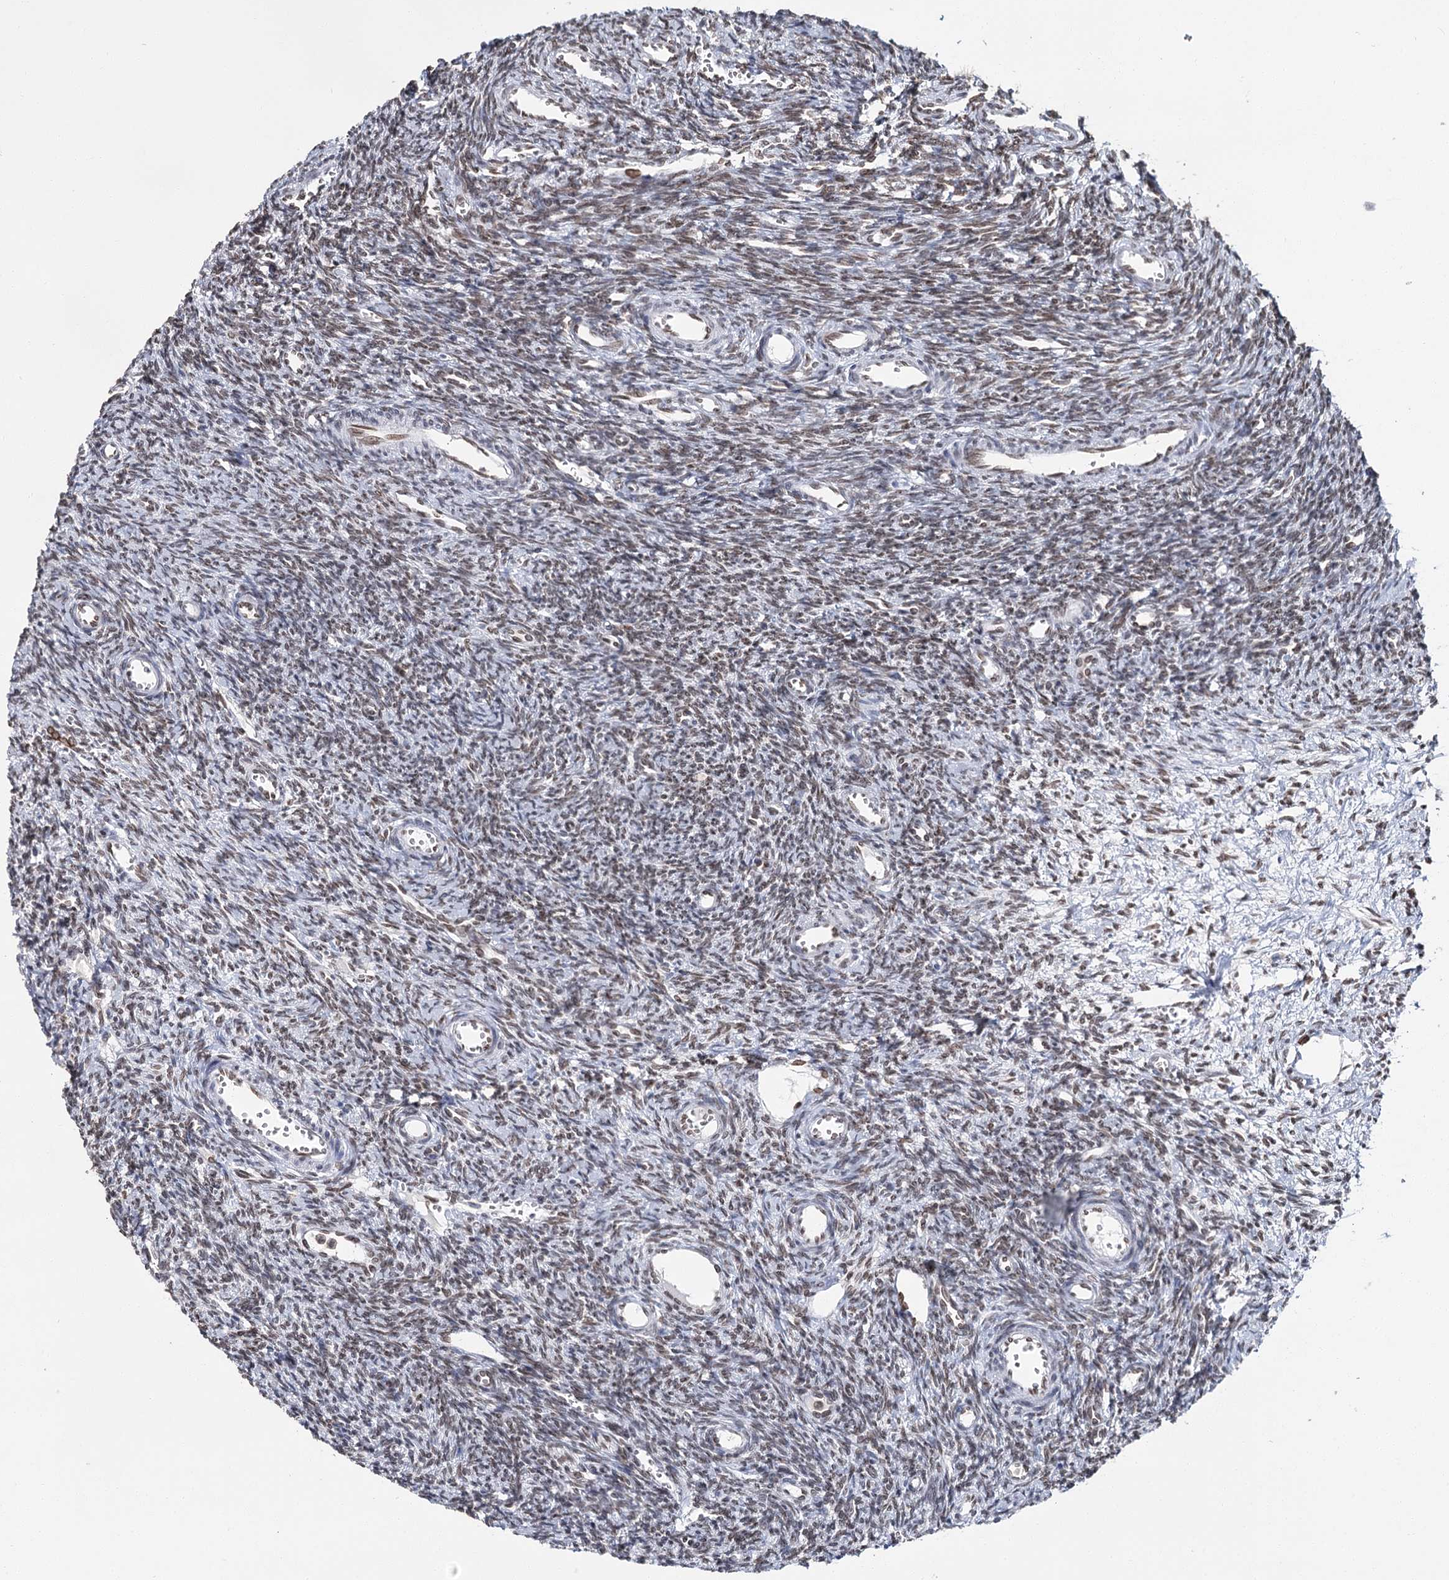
{"staining": {"intensity": "weak", "quantity": ">75%", "location": "nuclear"}, "tissue": "ovary", "cell_type": "Ovarian stroma cells", "image_type": "normal", "snomed": [{"axis": "morphology", "description": "Normal tissue, NOS"}, {"axis": "topography", "description": "Ovary"}], "caption": "IHC staining of benign ovary, which demonstrates low levels of weak nuclear expression in about >75% of ovarian stroma cells indicating weak nuclear protein staining. The staining was performed using DAB (brown) for protein detection and nuclei were counterstained in hematoxylin (blue).", "gene": "KIAA0930", "patient": {"sex": "female", "age": 39}}